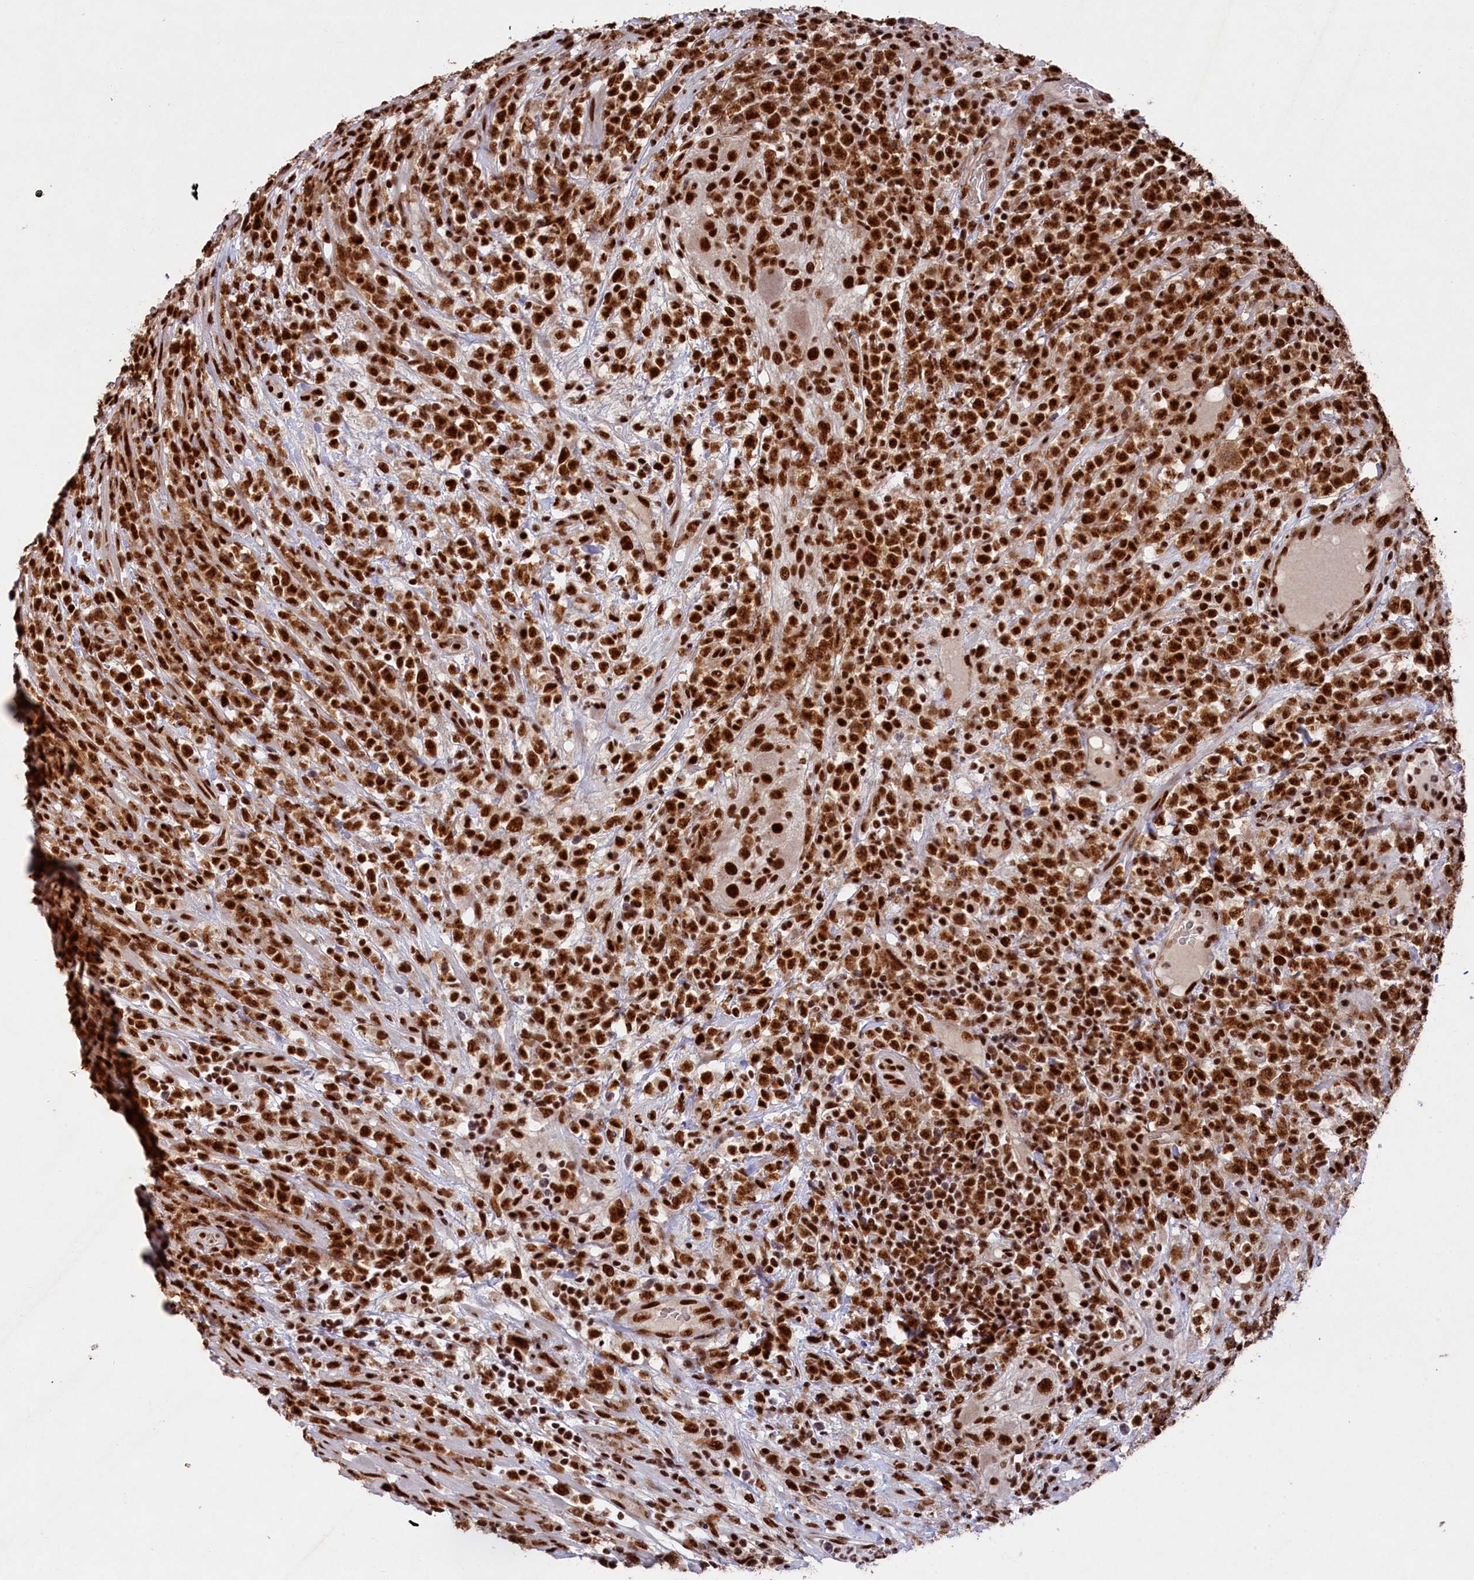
{"staining": {"intensity": "strong", "quantity": ">75%", "location": "nuclear"}, "tissue": "lymphoma", "cell_type": "Tumor cells", "image_type": "cancer", "snomed": [{"axis": "morphology", "description": "Malignant lymphoma, non-Hodgkin's type, High grade"}, {"axis": "topography", "description": "Colon"}], "caption": "About >75% of tumor cells in lymphoma reveal strong nuclear protein staining as visualized by brown immunohistochemical staining.", "gene": "PRPF31", "patient": {"sex": "female", "age": 53}}